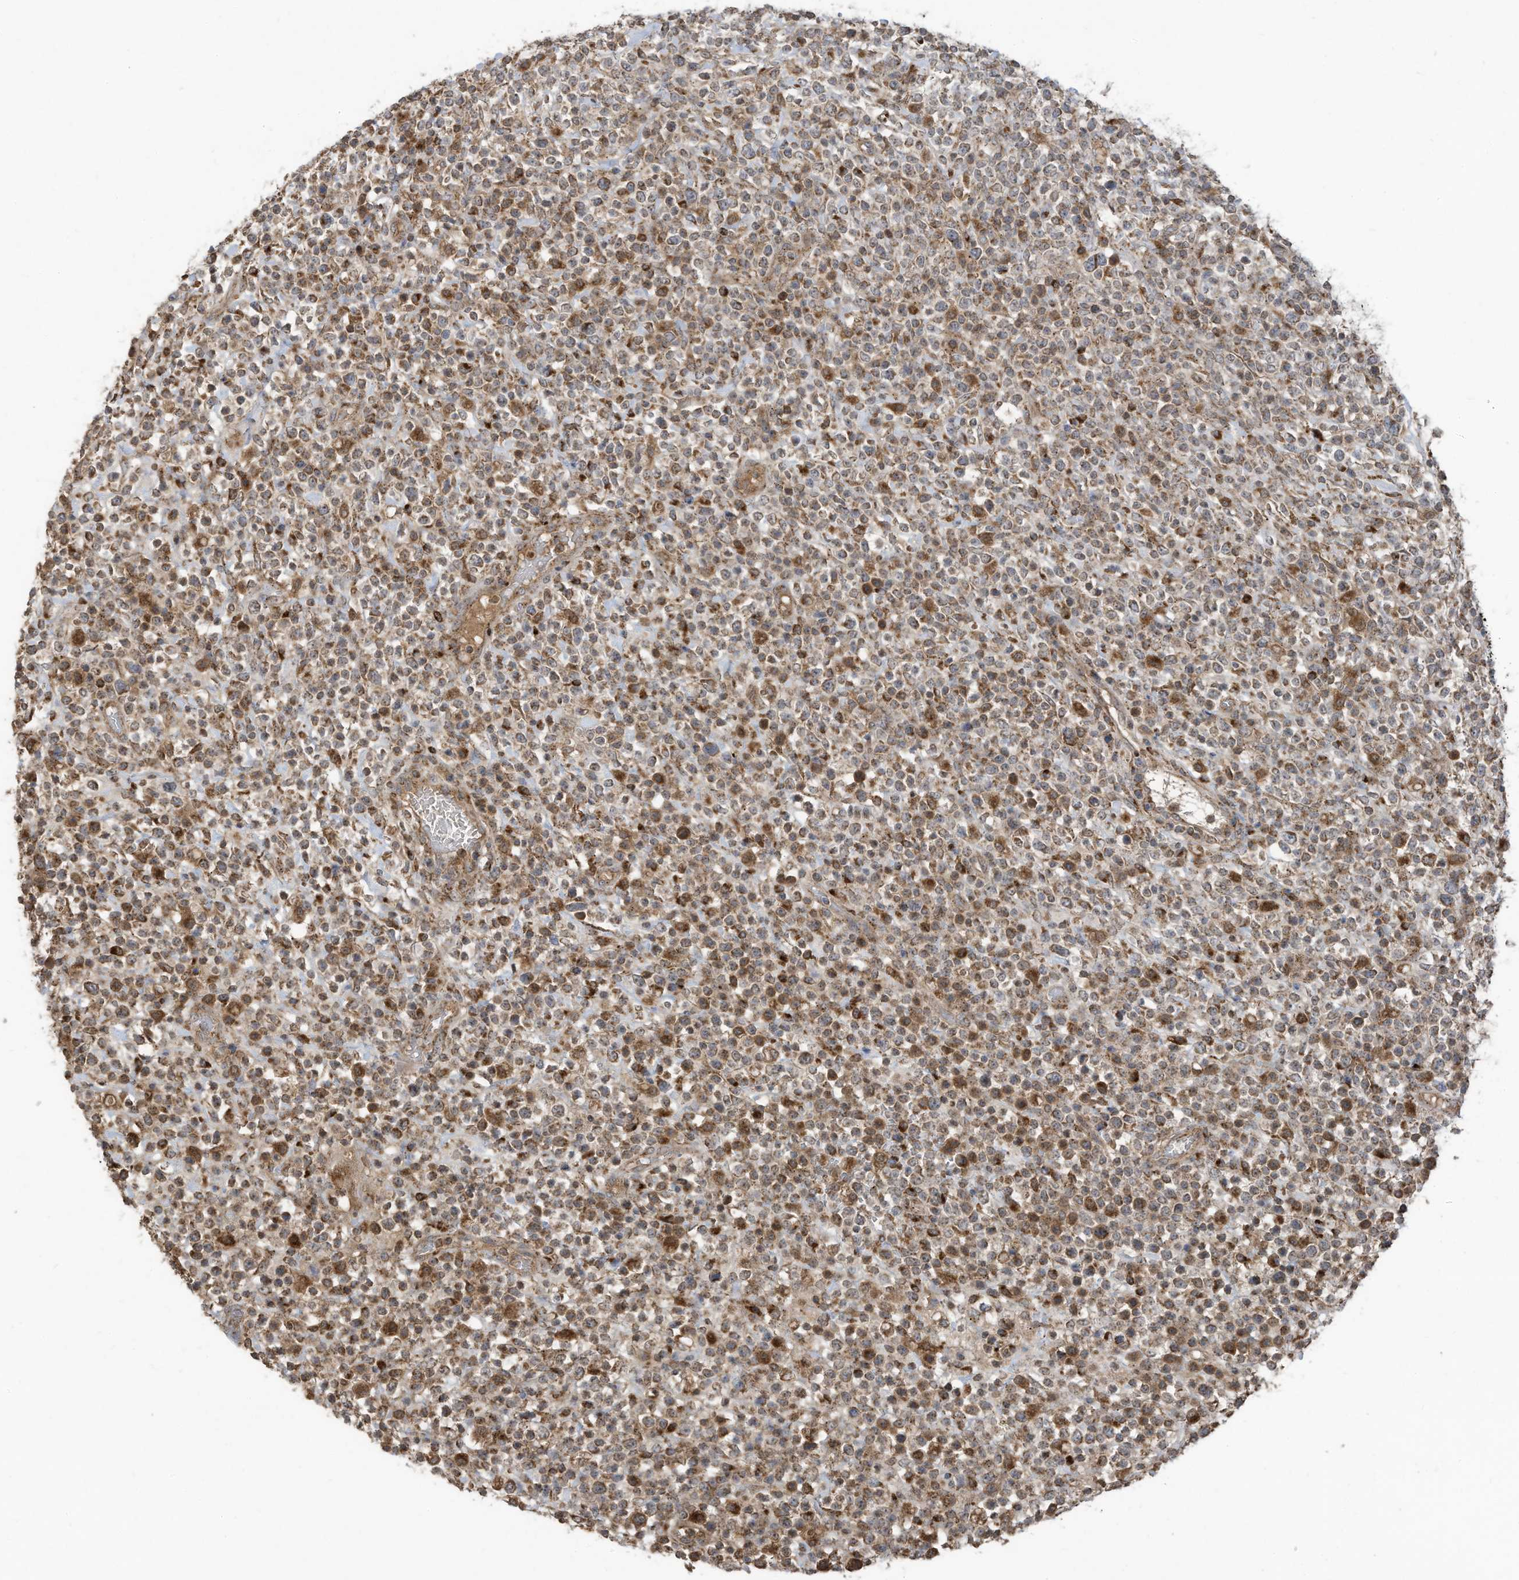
{"staining": {"intensity": "moderate", "quantity": ">75%", "location": "cytoplasmic/membranous"}, "tissue": "lymphoma", "cell_type": "Tumor cells", "image_type": "cancer", "snomed": [{"axis": "morphology", "description": "Malignant lymphoma, non-Hodgkin's type, High grade"}, {"axis": "topography", "description": "Colon"}], "caption": "Lymphoma tissue shows moderate cytoplasmic/membranous positivity in approximately >75% of tumor cells (IHC, brightfield microscopy, high magnification).", "gene": "C2orf74", "patient": {"sex": "female", "age": 53}}